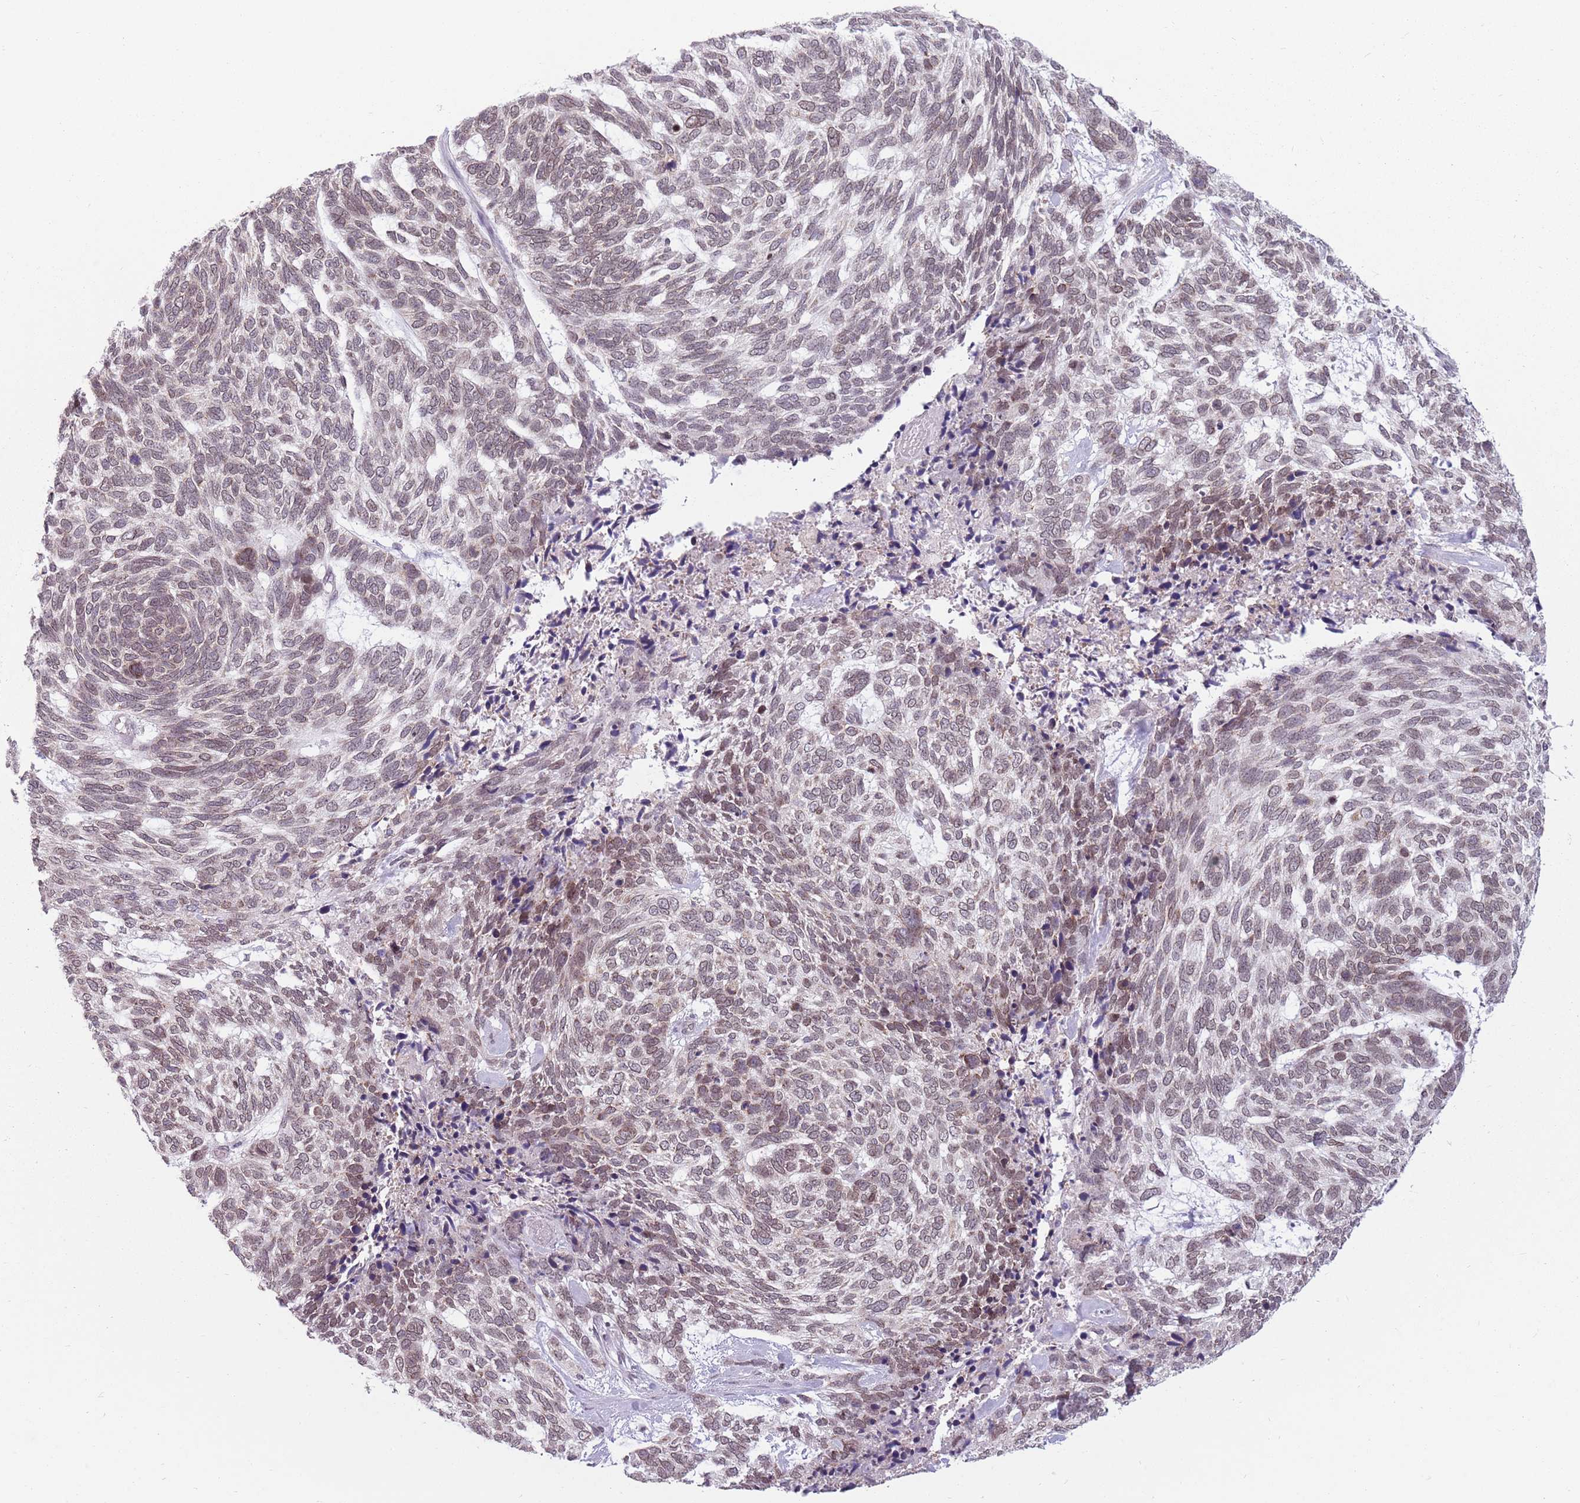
{"staining": {"intensity": "weak", "quantity": "25%-75%", "location": "nuclear"}, "tissue": "skin cancer", "cell_type": "Tumor cells", "image_type": "cancer", "snomed": [{"axis": "morphology", "description": "Basal cell carcinoma"}, {"axis": "topography", "description": "Skin"}], "caption": "High-magnification brightfield microscopy of basal cell carcinoma (skin) stained with DAB (3,3'-diaminobenzidine) (brown) and counterstained with hematoxylin (blue). tumor cells exhibit weak nuclear expression is seen in about25%-75% of cells.", "gene": "ZNF574", "patient": {"sex": "female", "age": 65}}